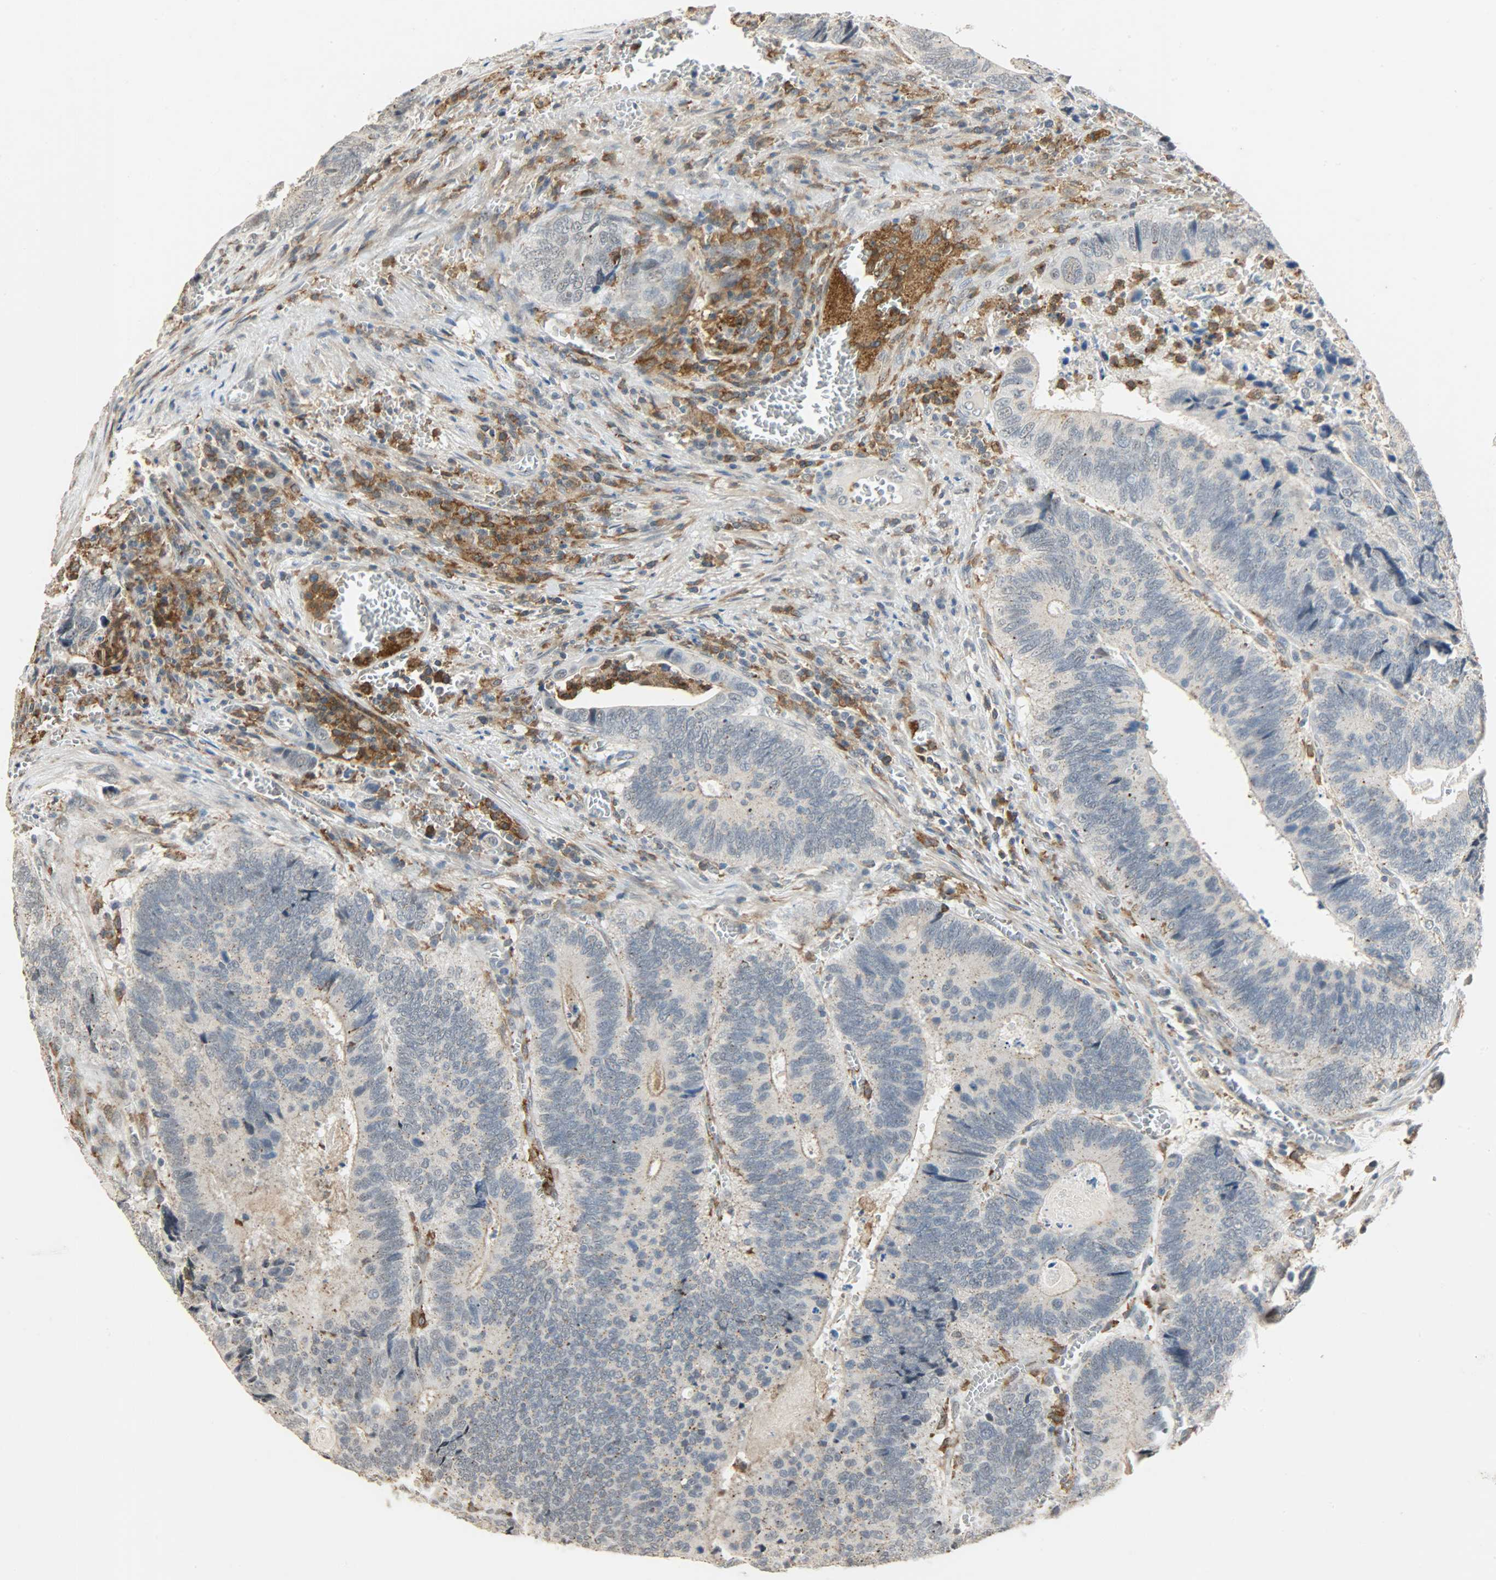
{"staining": {"intensity": "negative", "quantity": "none", "location": "none"}, "tissue": "colorectal cancer", "cell_type": "Tumor cells", "image_type": "cancer", "snomed": [{"axis": "morphology", "description": "Adenocarcinoma, NOS"}, {"axis": "topography", "description": "Colon"}], "caption": "The IHC image has no significant positivity in tumor cells of colorectal cancer tissue.", "gene": "SKAP2", "patient": {"sex": "male", "age": 72}}